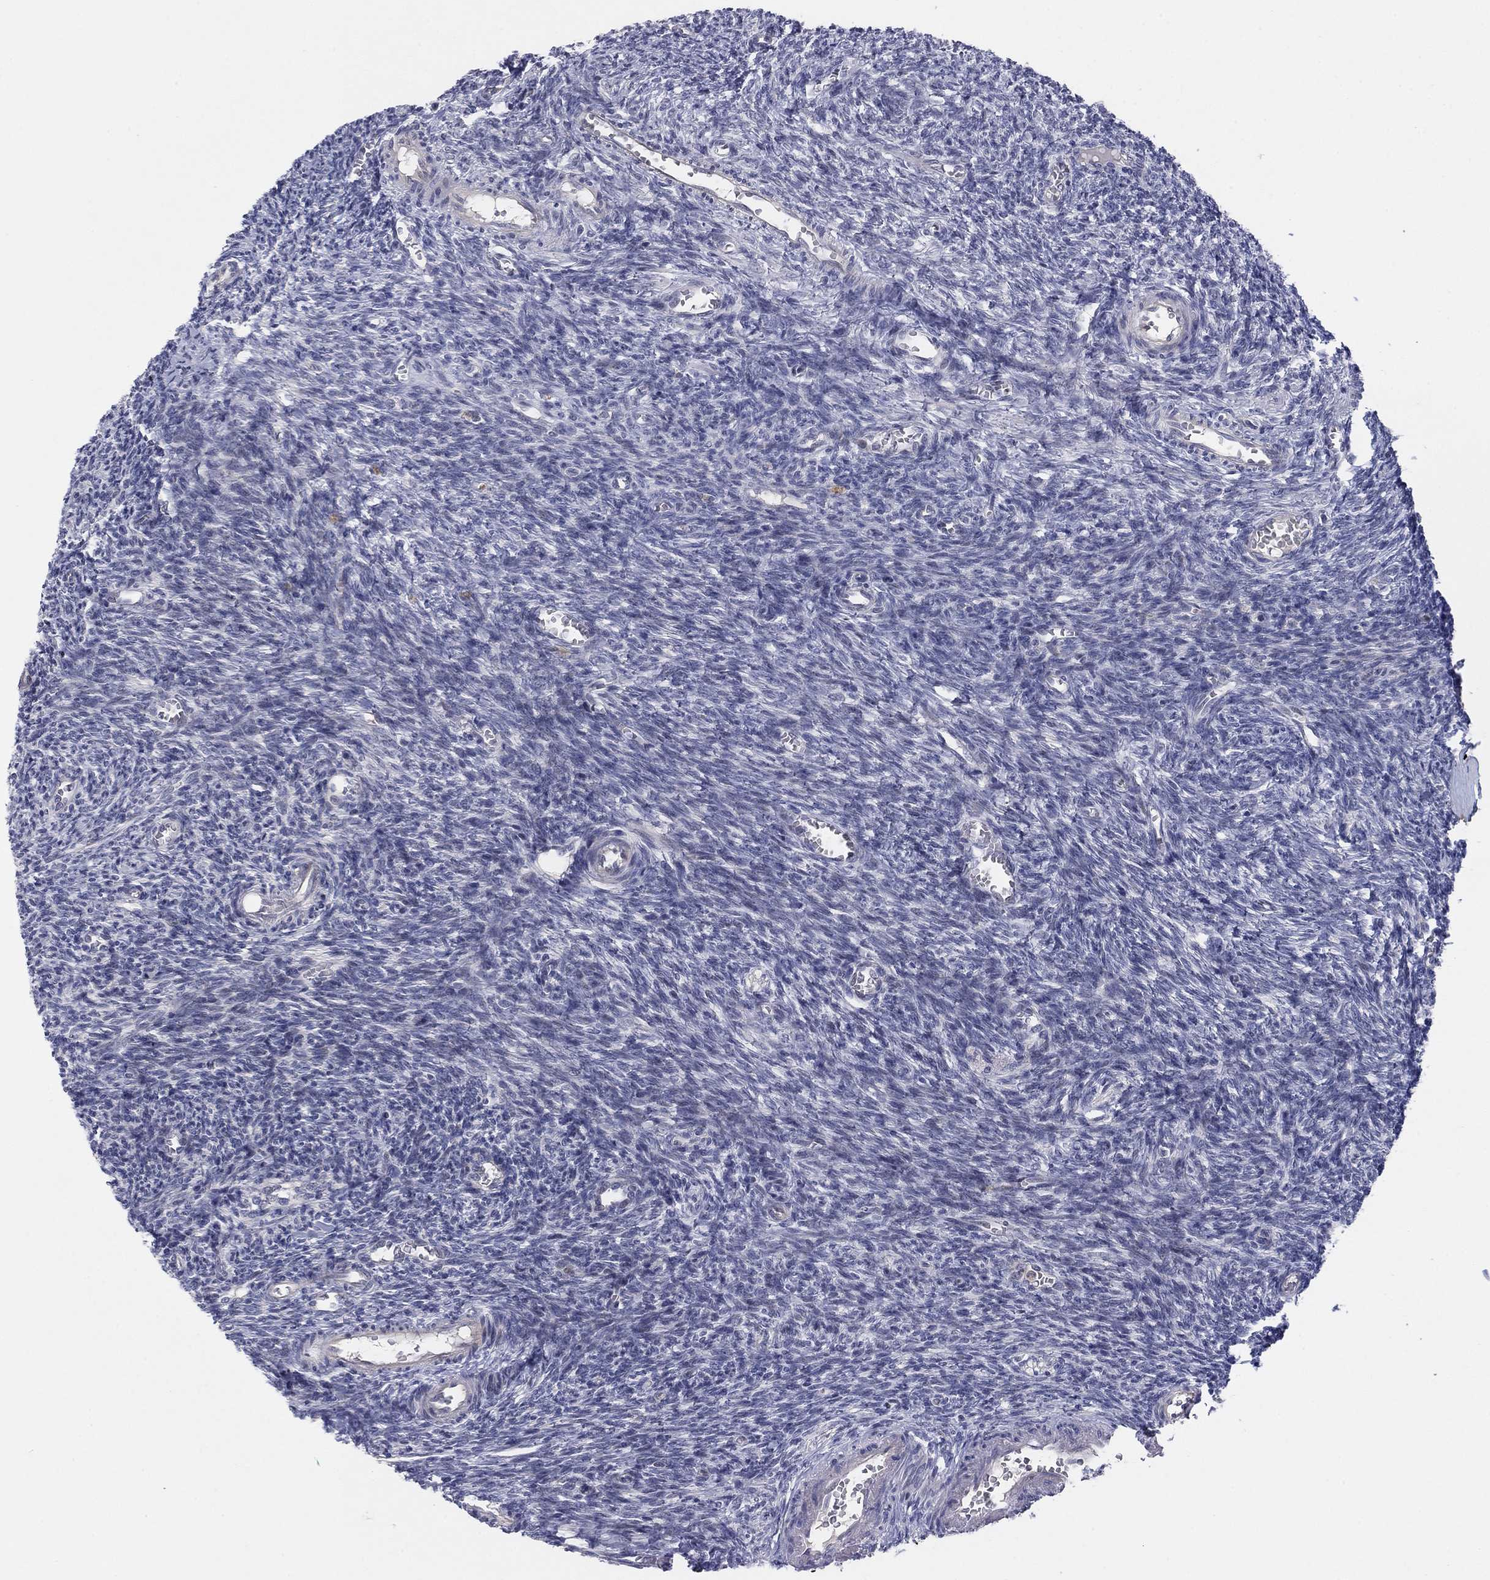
{"staining": {"intensity": "negative", "quantity": "none", "location": "none"}, "tissue": "ovary", "cell_type": "Follicle cells", "image_type": "normal", "snomed": [{"axis": "morphology", "description": "Normal tissue, NOS"}, {"axis": "topography", "description": "Ovary"}], "caption": "Immunohistochemistry of unremarkable human ovary displays no staining in follicle cells. (DAB (3,3'-diaminobenzidine) immunohistochemistry with hematoxylin counter stain).", "gene": "AMN1", "patient": {"sex": "female", "age": 27}}